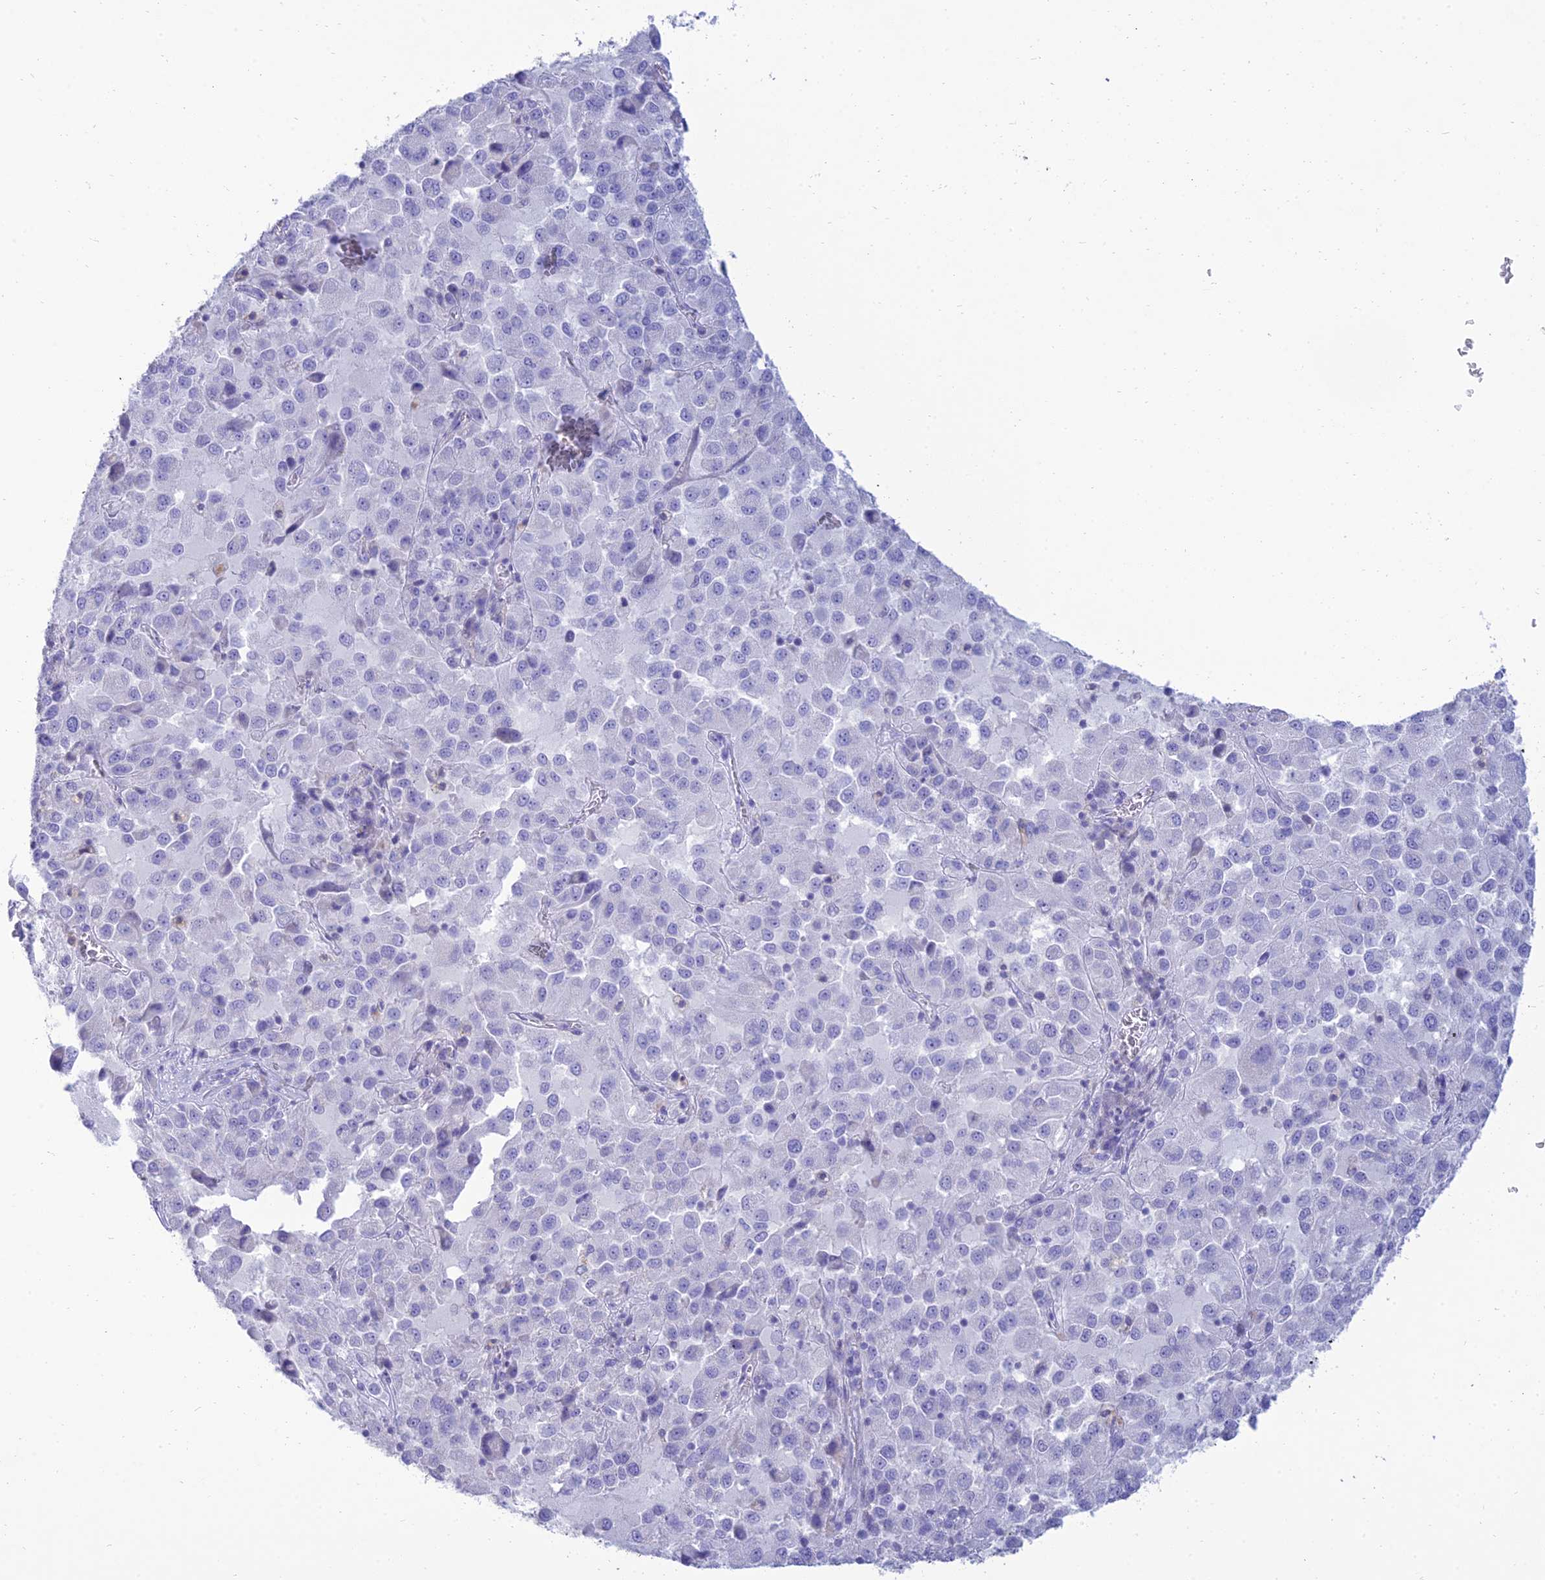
{"staining": {"intensity": "negative", "quantity": "none", "location": "none"}, "tissue": "melanoma", "cell_type": "Tumor cells", "image_type": "cancer", "snomed": [{"axis": "morphology", "description": "Malignant melanoma, Metastatic site"}, {"axis": "topography", "description": "Lung"}], "caption": "This is an IHC micrograph of human melanoma. There is no expression in tumor cells.", "gene": "MAL2", "patient": {"sex": "male", "age": 64}}